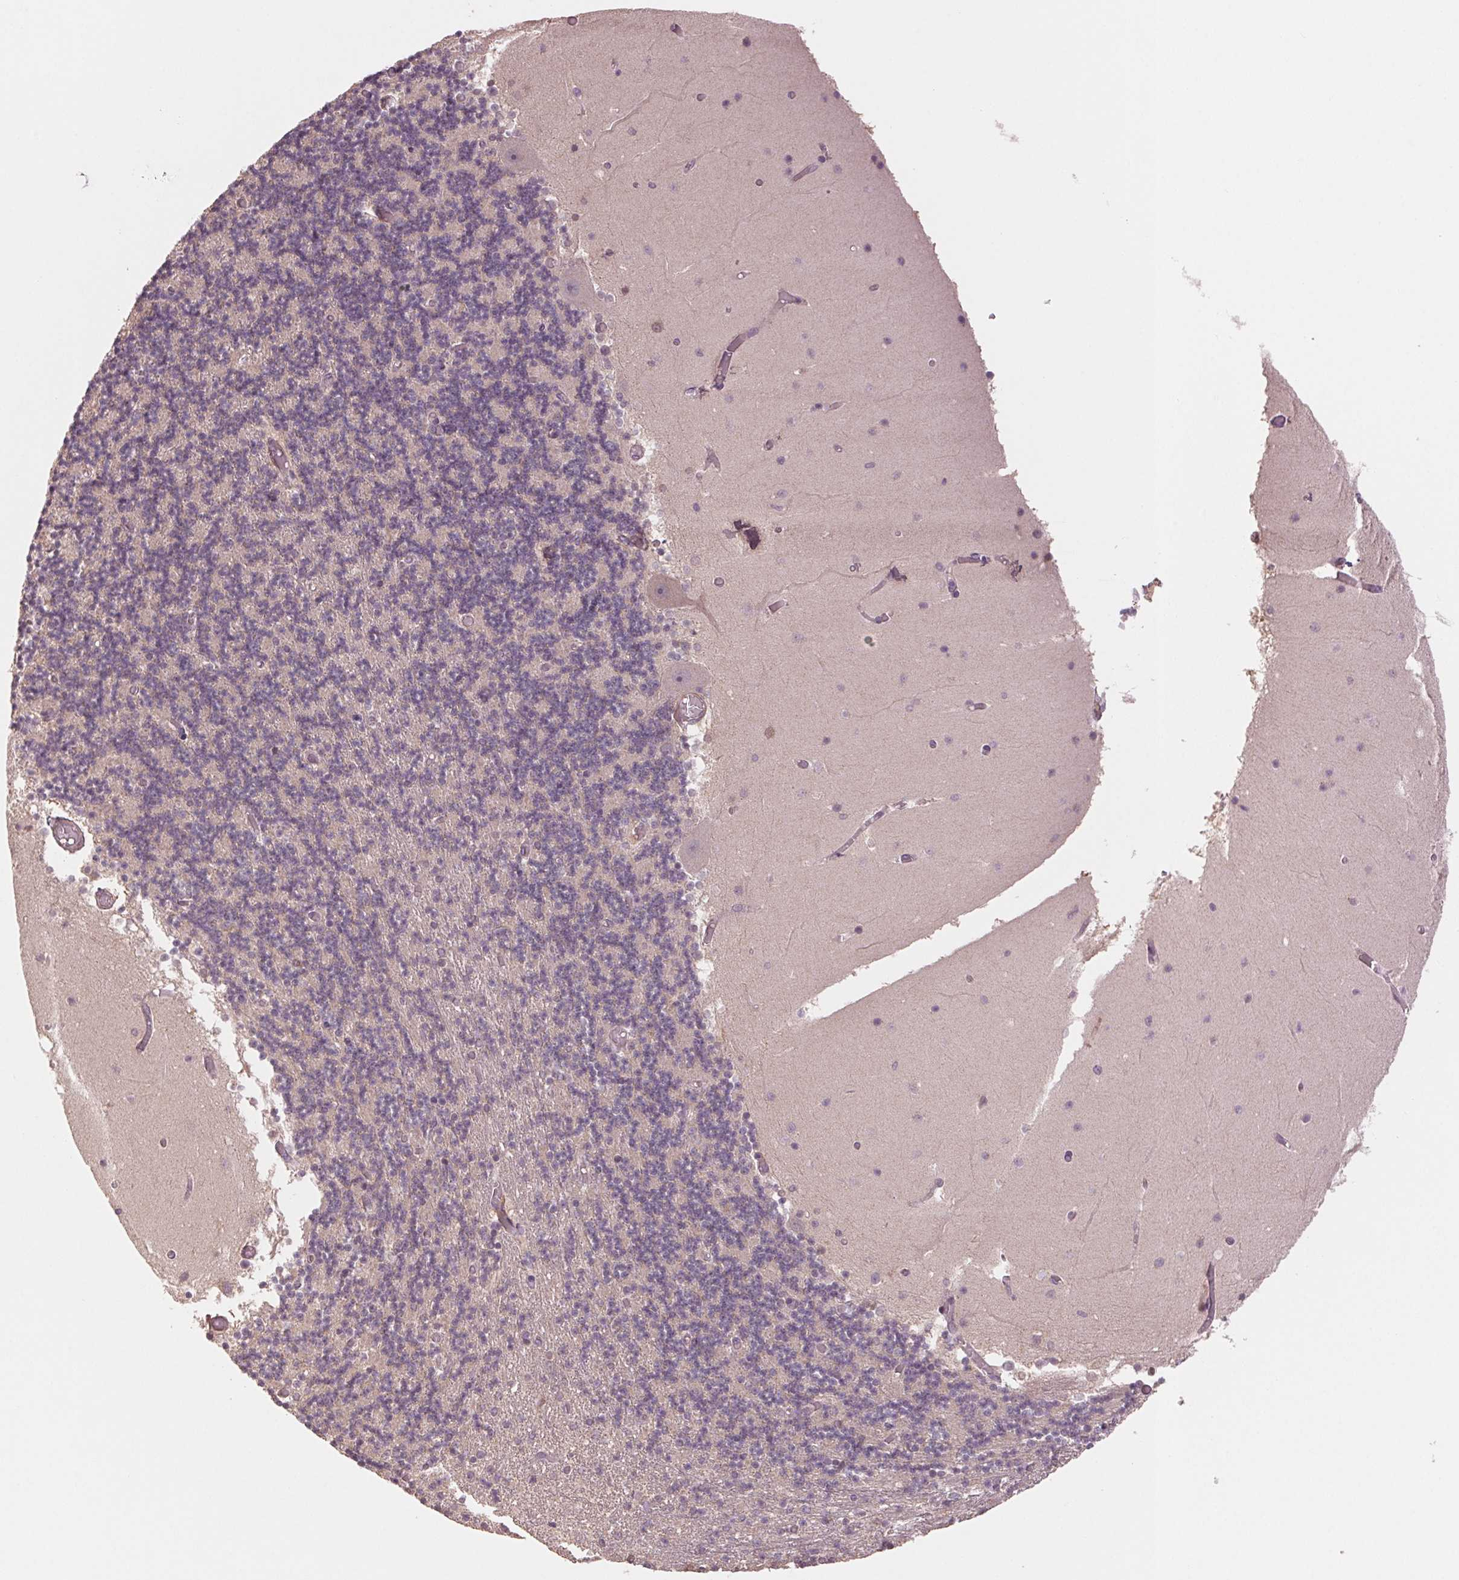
{"staining": {"intensity": "negative", "quantity": "none", "location": "none"}, "tissue": "cerebellum", "cell_type": "Cells in granular layer", "image_type": "normal", "snomed": [{"axis": "morphology", "description": "Normal tissue, NOS"}, {"axis": "topography", "description": "Cerebellum"}], "caption": "Immunohistochemical staining of unremarkable human cerebellum displays no significant expression in cells in granular layer. (DAB (3,3'-diaminobenzidine) IHC, high magnification).", "gene": "PPIAL4A", "patient": {"sex": "female", "age": 28}}